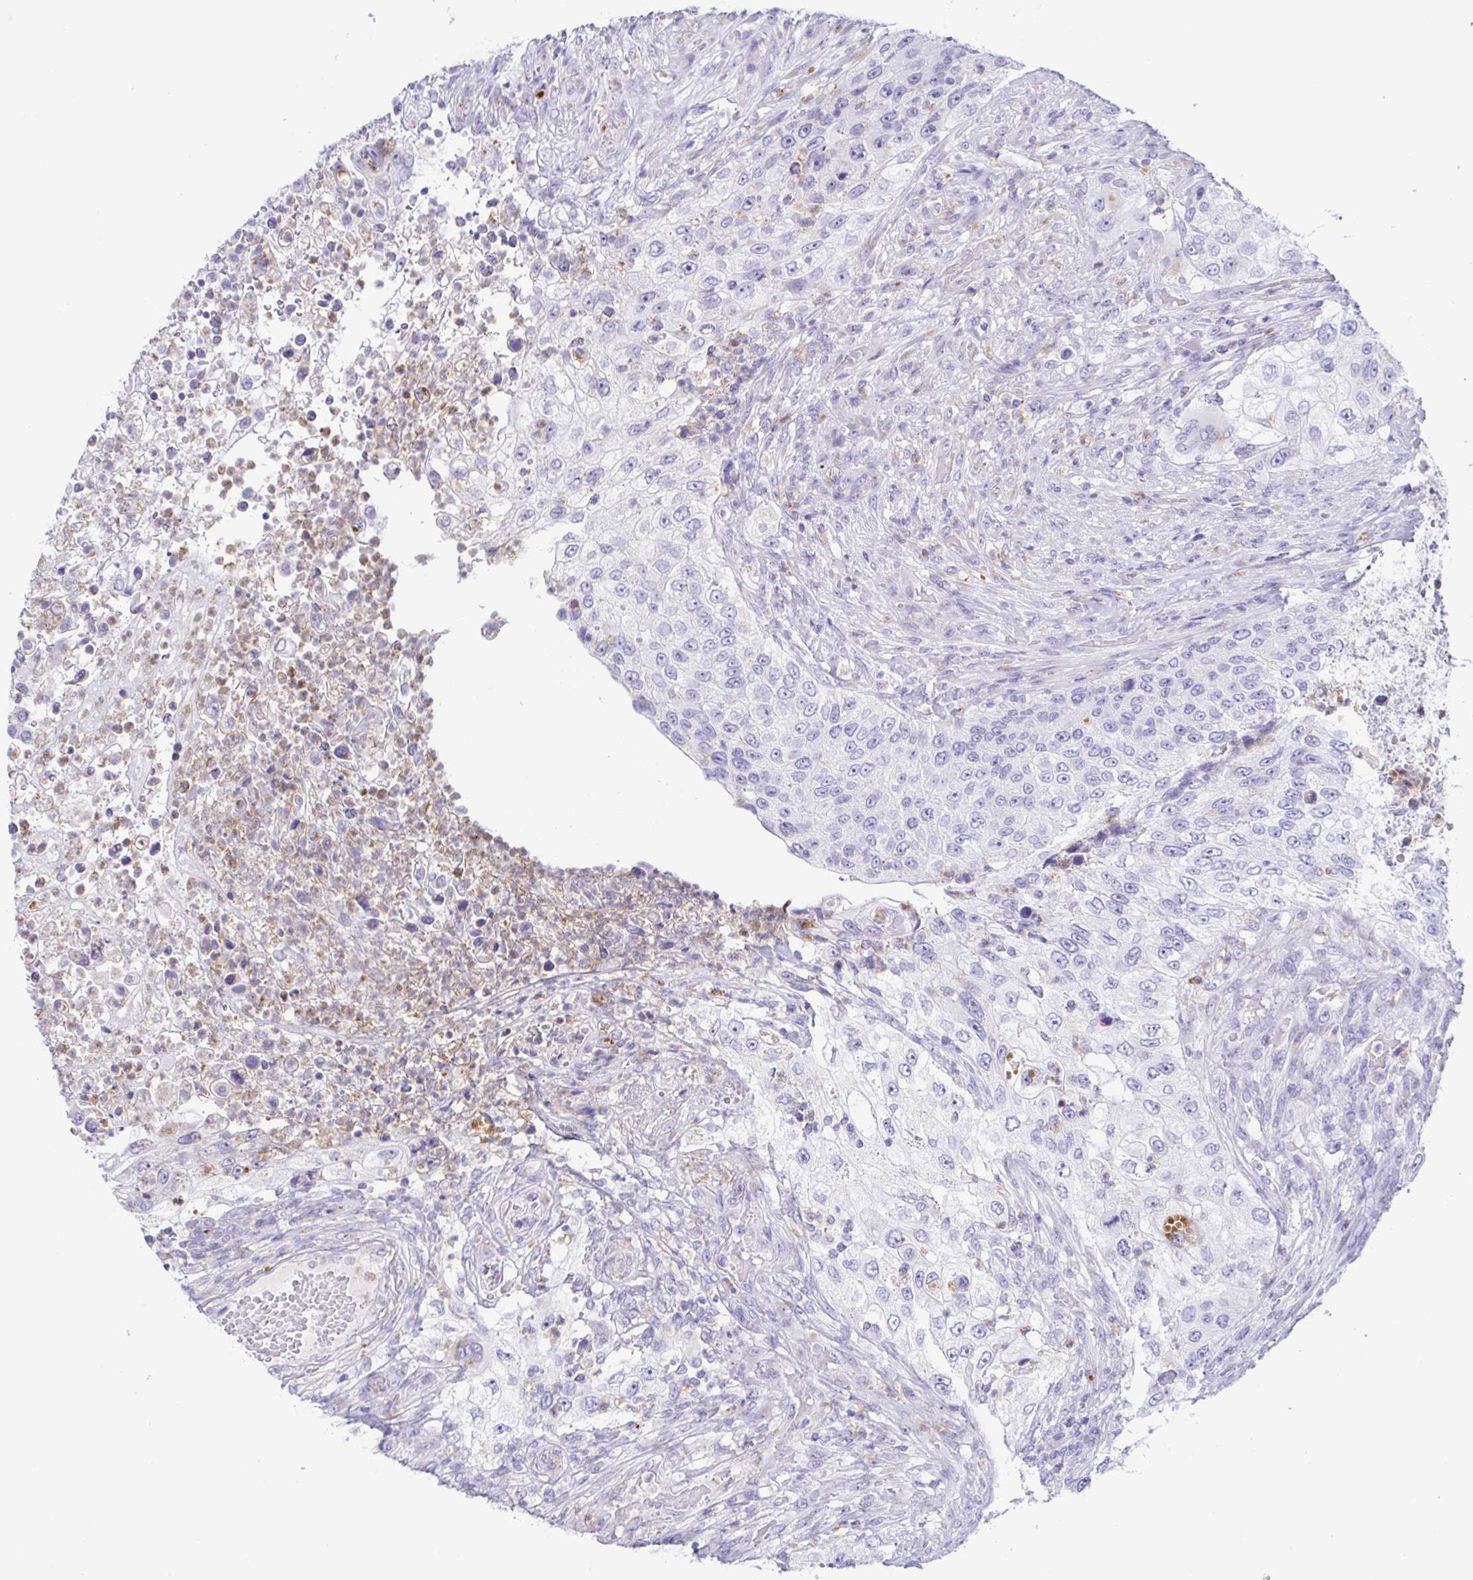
{"staining": {"intensity": "negative", "quantity": "none", "location": "none"}, "tissue": "urothelial cancer", "cell_type": "Tumor cells", "image_type": "cancer", "snomed": [{"axis": "morphology", "description": "Urothelial carcinoma, High grade"}, {"axis": "topography", "description": "Urinary bladder"}], "caption": "Urothelial carcinoma (high-grade) stained for a protein using immunohistochemistry (IHC) displays no expression tumor cells.", "gene": "AZU1", "patient": {"sex": "female", "age": 60}}